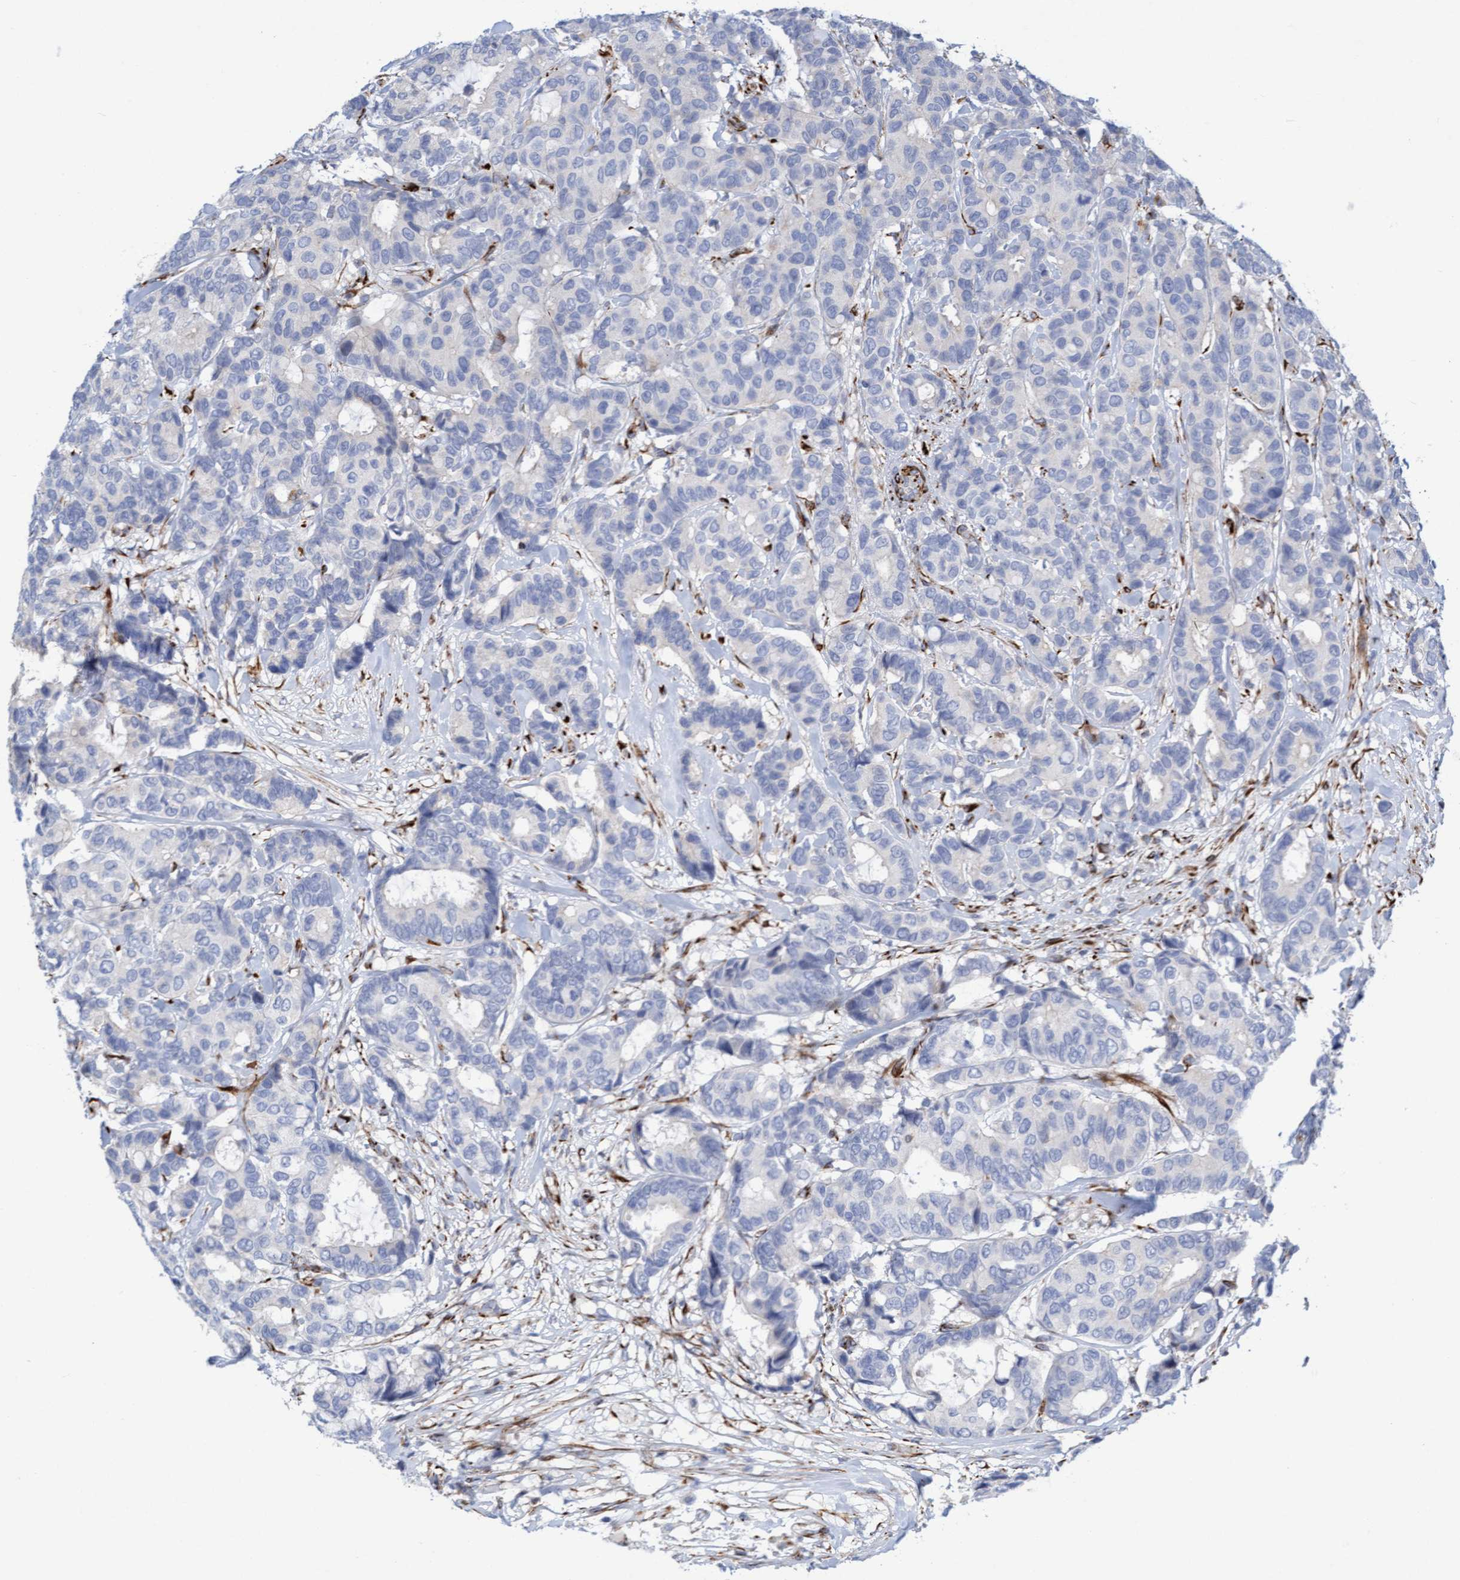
{"staining": {"intensity": "negative", "quantity": "none", "location": "none"}, "tissue": "breast cancer", "cell_type": "Tumor cells", "image_type": "cancer", "snomed": [{"axis": "morphology", "description": "Duct carcinoma"}, {"axis": "topography", "description": "Breast"}], "caption": "Photomicrograph shows no protein positivity in tumor cells of breast cancer tissue.", "gene": "POLG2", "patient": {"sex": "female", "age": 87}}